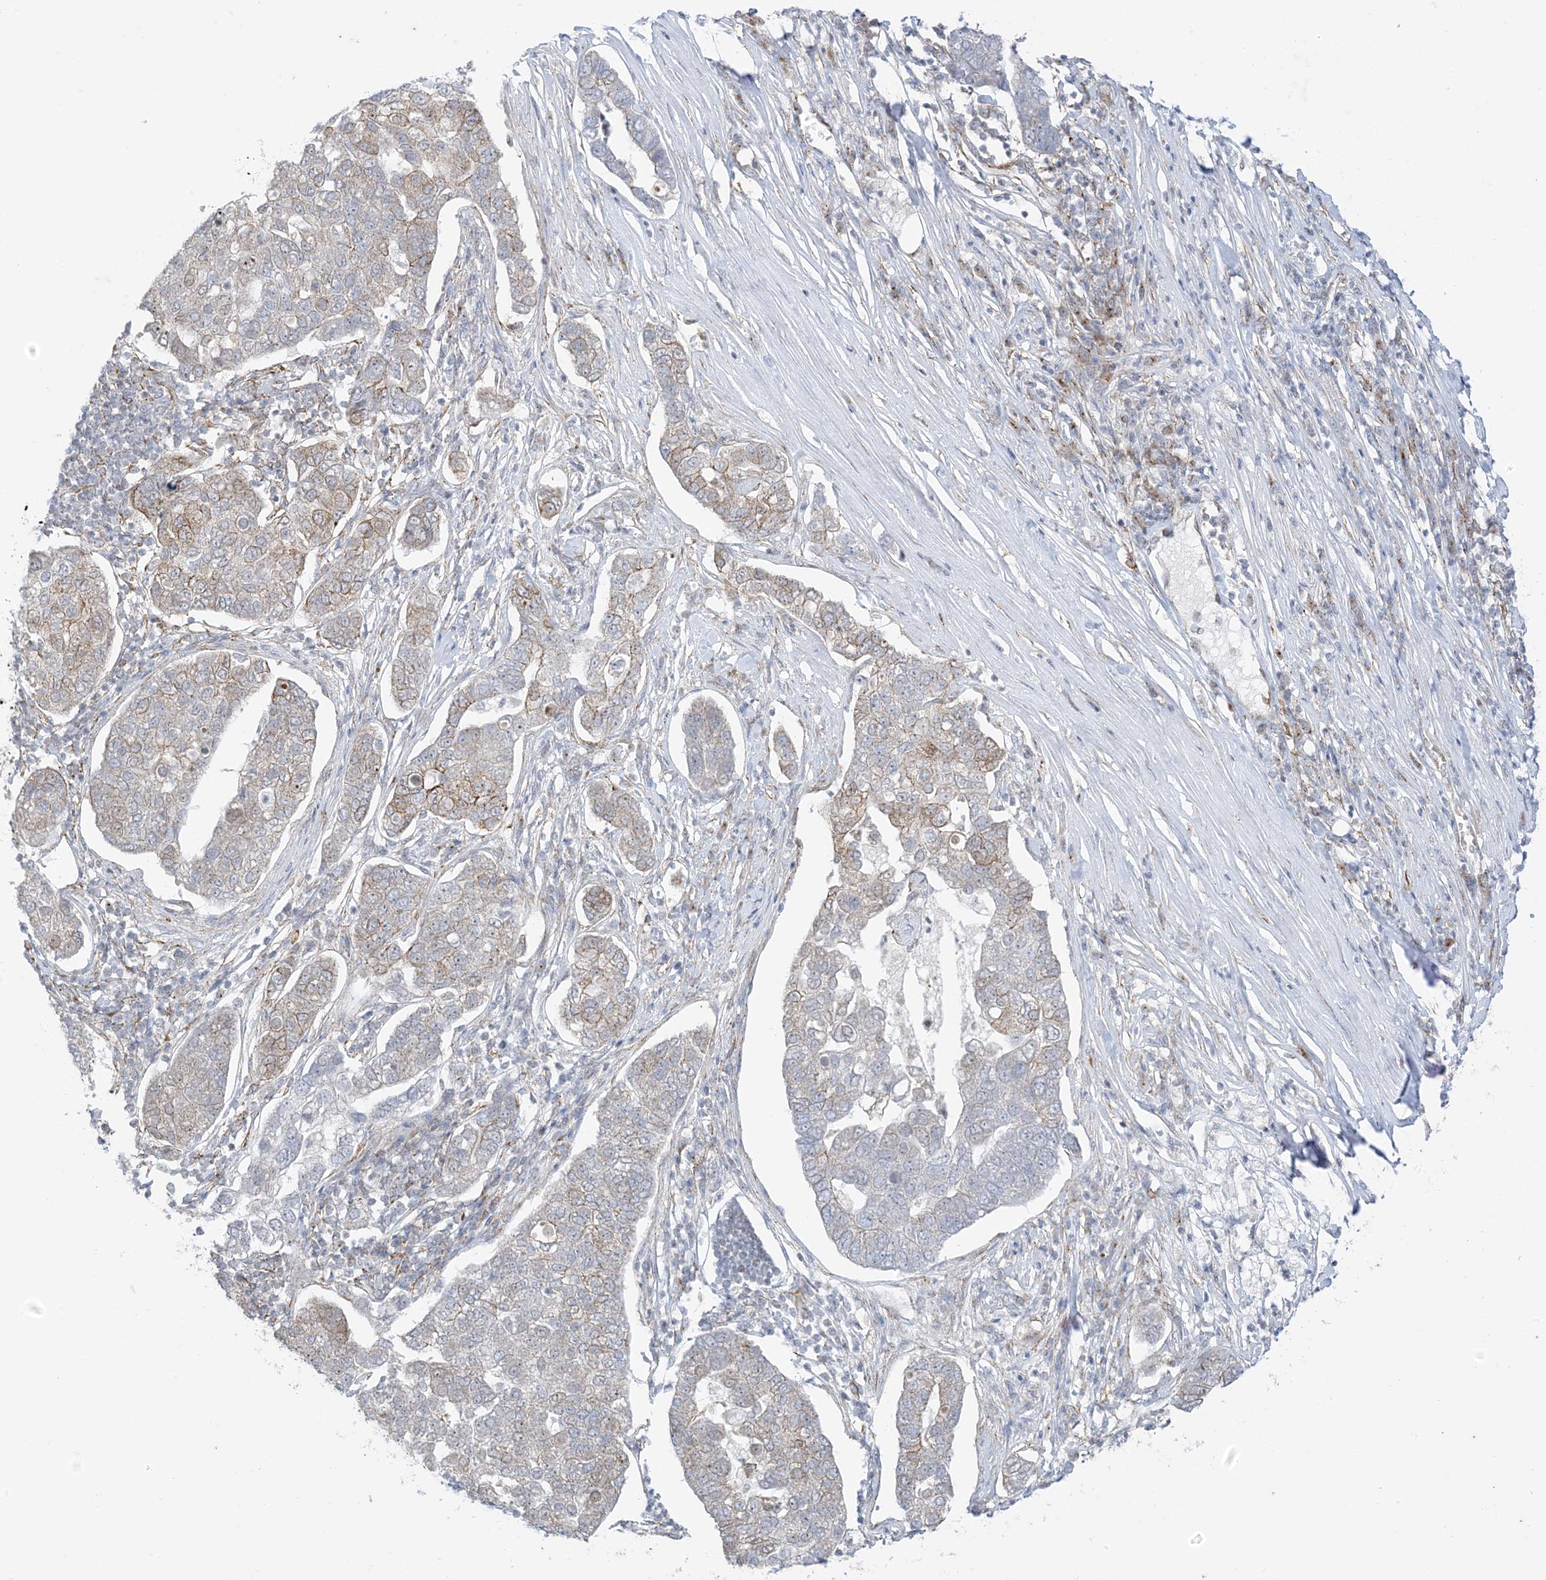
{"staining": {"intensity": "negative", "quantity": "none", "location": "none"}, "tissue": "pancreatic cancer", "cell_type": "Tumor cells", "image_type": "cancer", "snomed": [{"axis": "morphology", "description": "Adenocarcinoma, NOS"}, {"axis": "topography", "description": "Pancreas"}], "caption": "Adenocarcinoma (pancreatic) was stained to show a protein in brown. There is no significant positivity in tumor cells. (Stains: DAB IHC with hematoxylin counter stain, Microscopy: brightfield microscopy at high magnification).", "gene": "RAC1", "patient": {"sex": "female", "age": 61}}